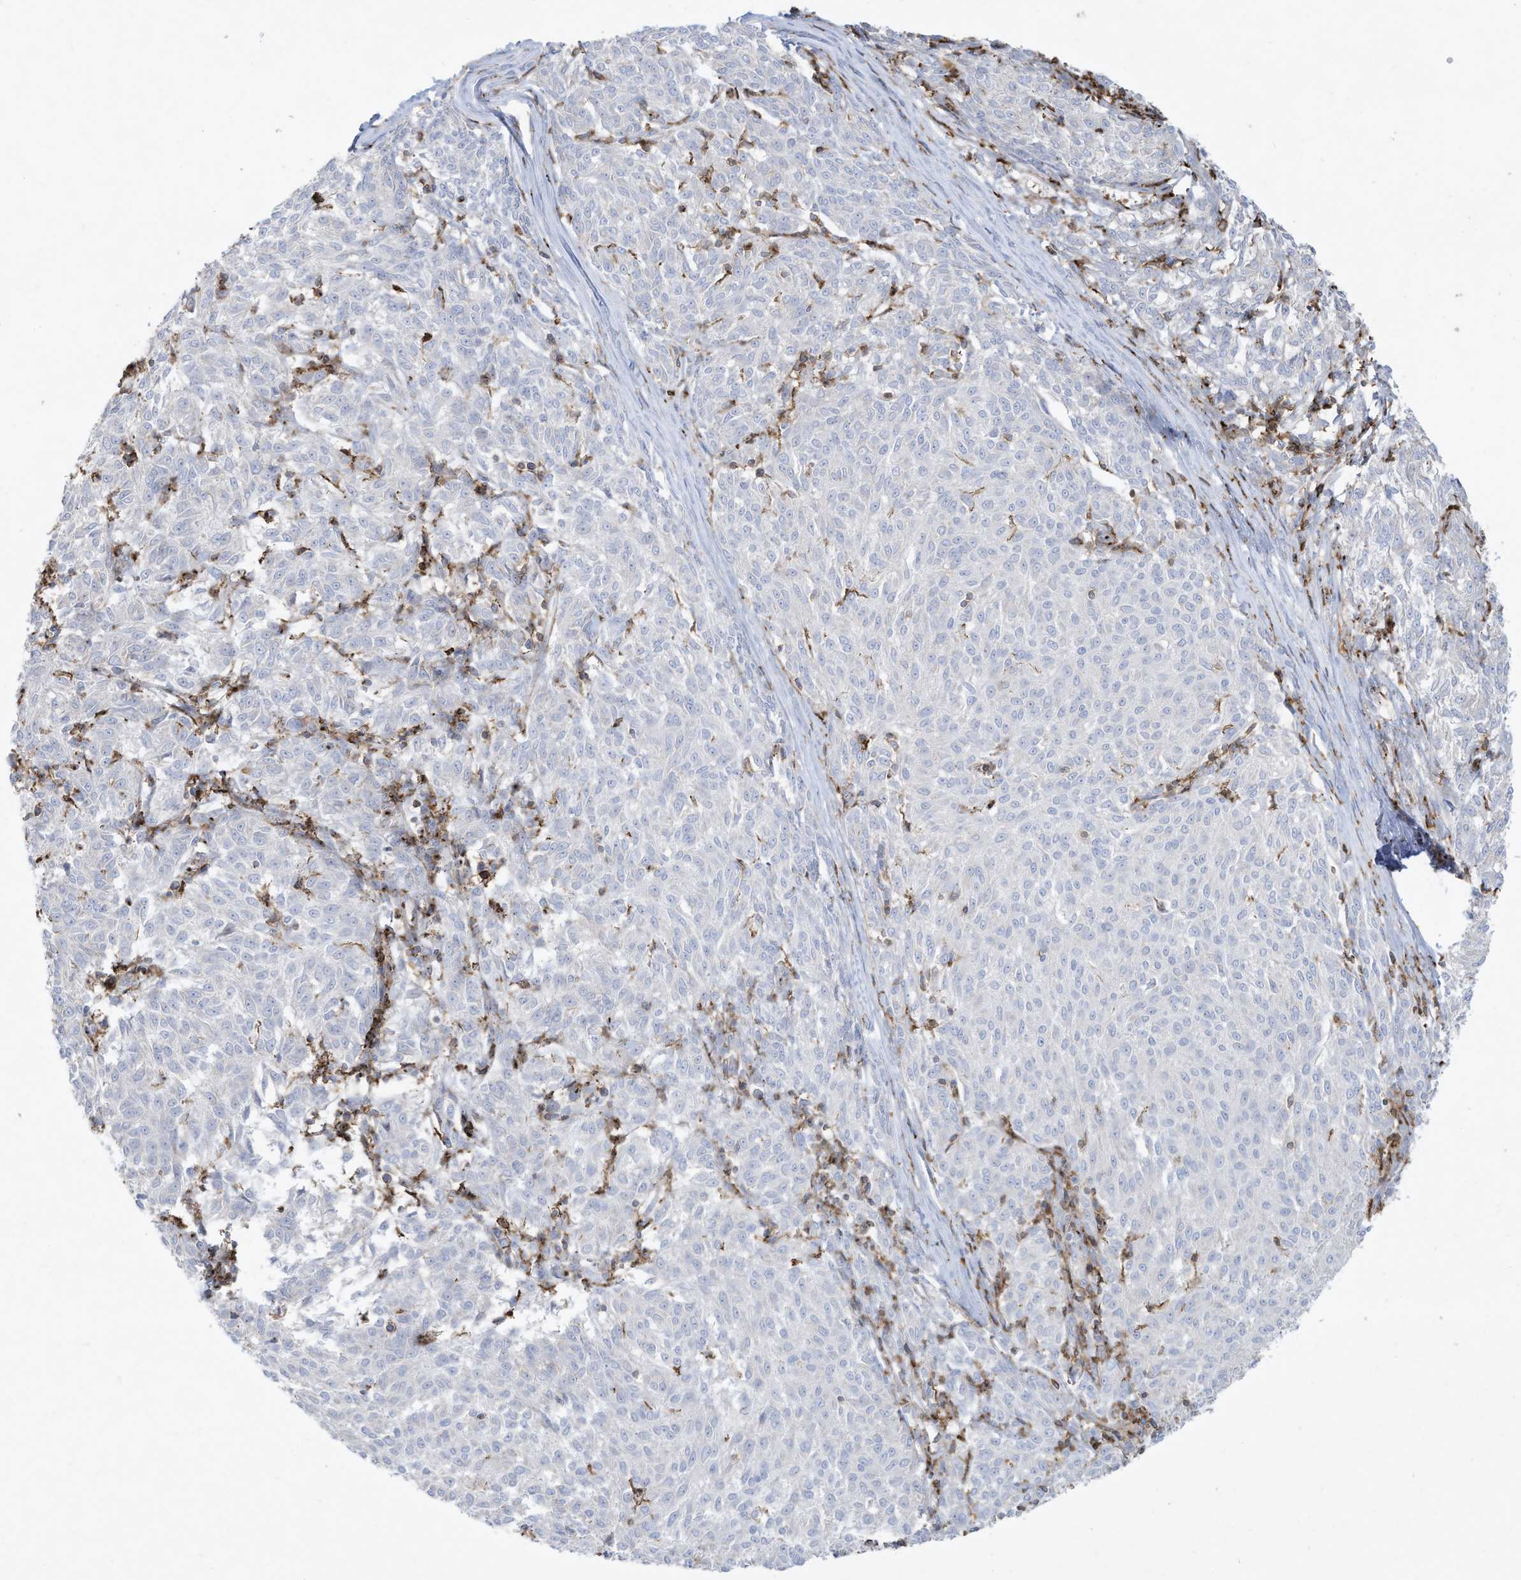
{"staining": {"intensity": "negative", "quantity": "none", "location": "none"}, "tissue": "melanoma", "cell_type": "Tumor cells", "image_type": "cancer", "snomed": [{"axis": "morphology", "description": "Malignant melanoma, NOS"}, {"axis": "topography", "description": "Skin"}], "caption": "DAB immunohistochemical staining of human malignant melanoma exhibits no significant positivity in tumor cells. (DAB IHC, high magnification).", "gene": "THNSL2", "patient": {"sex": "female", "age": 72}}